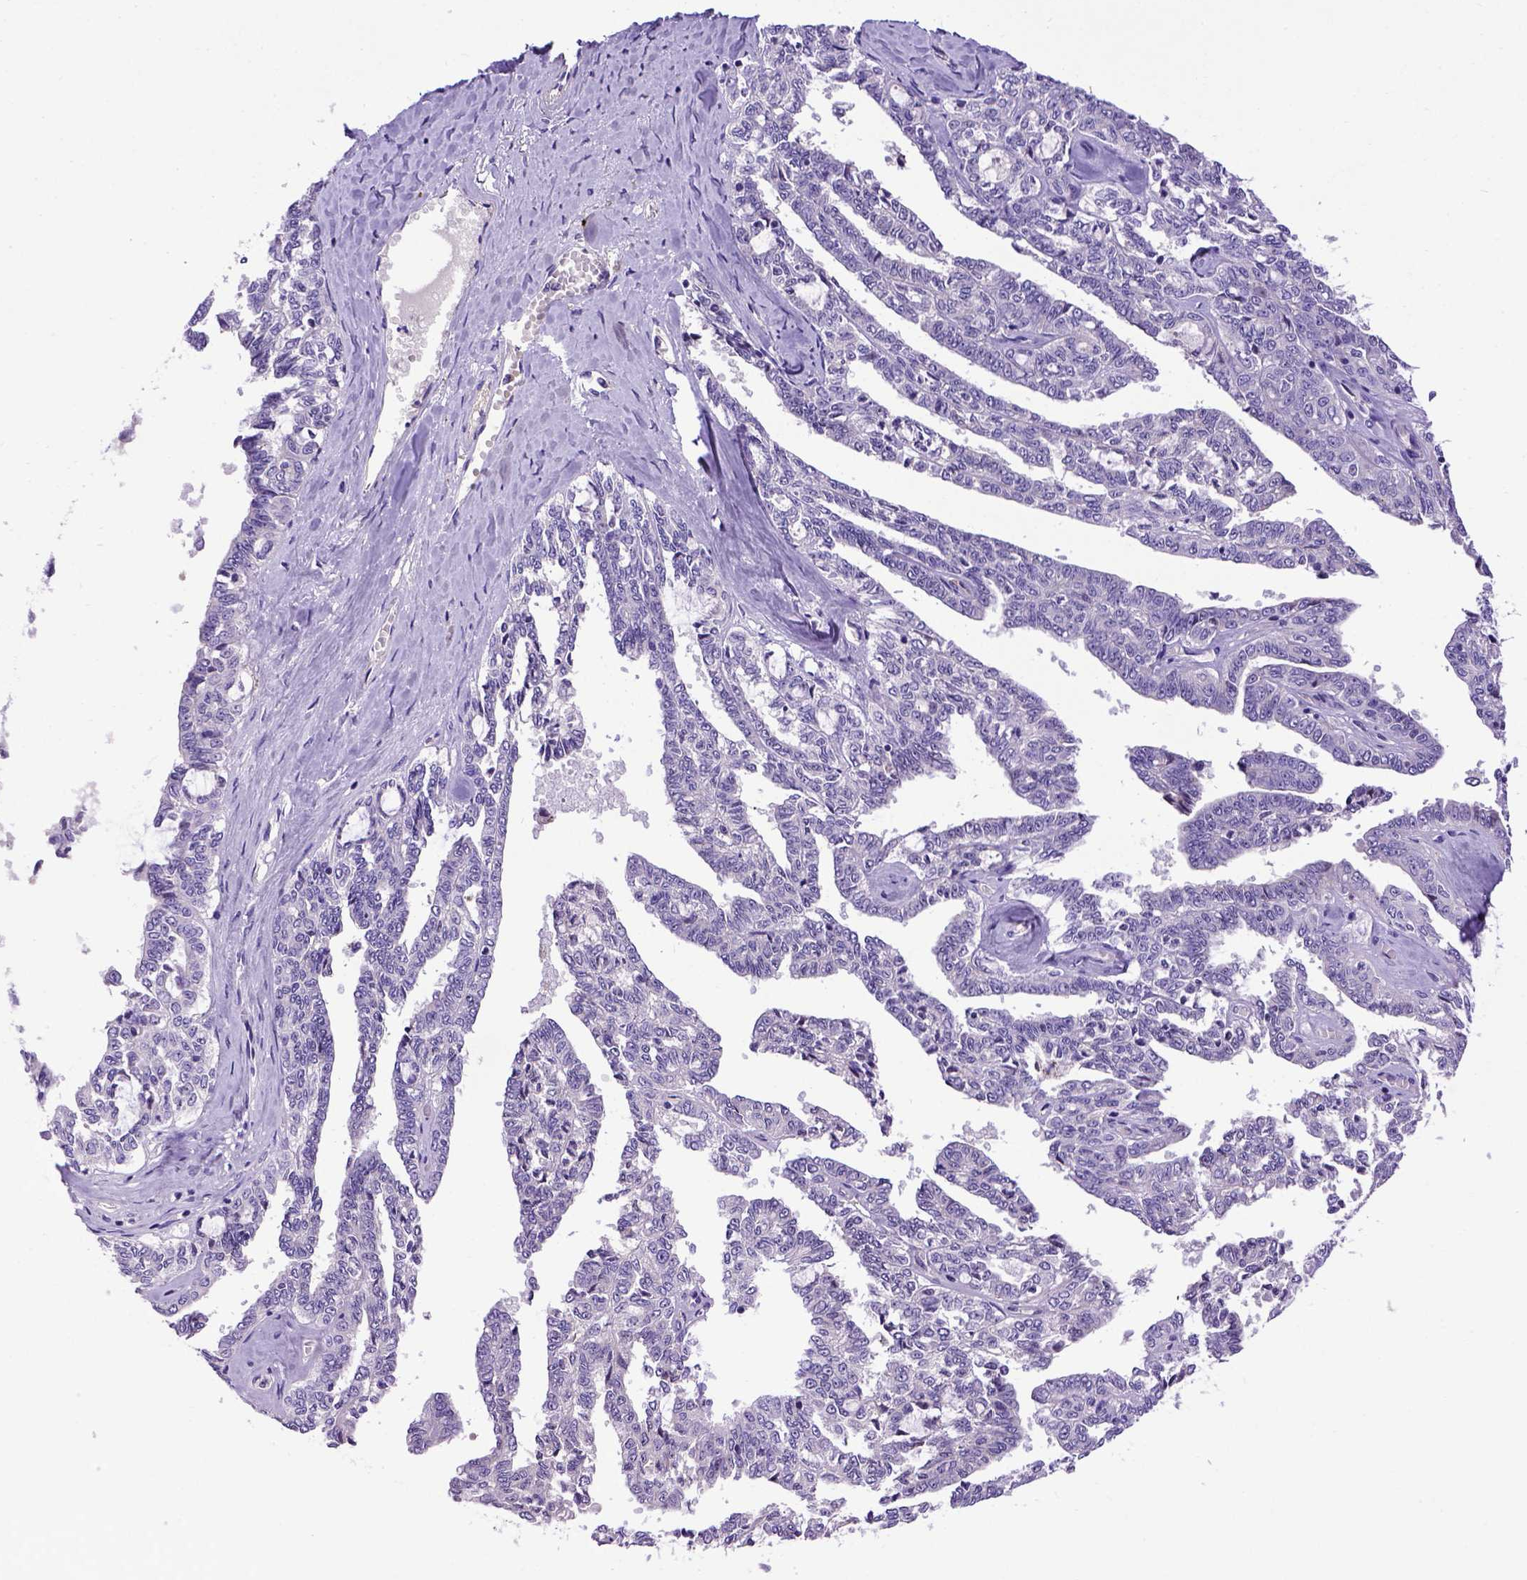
{"staining": {"intensity": "negative", "quantity": "none", "location": "none"}, "tissue": "ovarian cancer", "cell_type": "Tumor cells", "image_type": "cancer", "snomed": [{"axis": "morphology", "description": "Cystadenocarcinoma, serous, NOS"}, {"axis": "topography", "description": "Ovary"}], "caption": "Tumor cells show no significant positivity in serous cystadenocarcinoma (ovarian).", "gene": "ADAM12", "patient": {"sex": "female", "age": 71}}